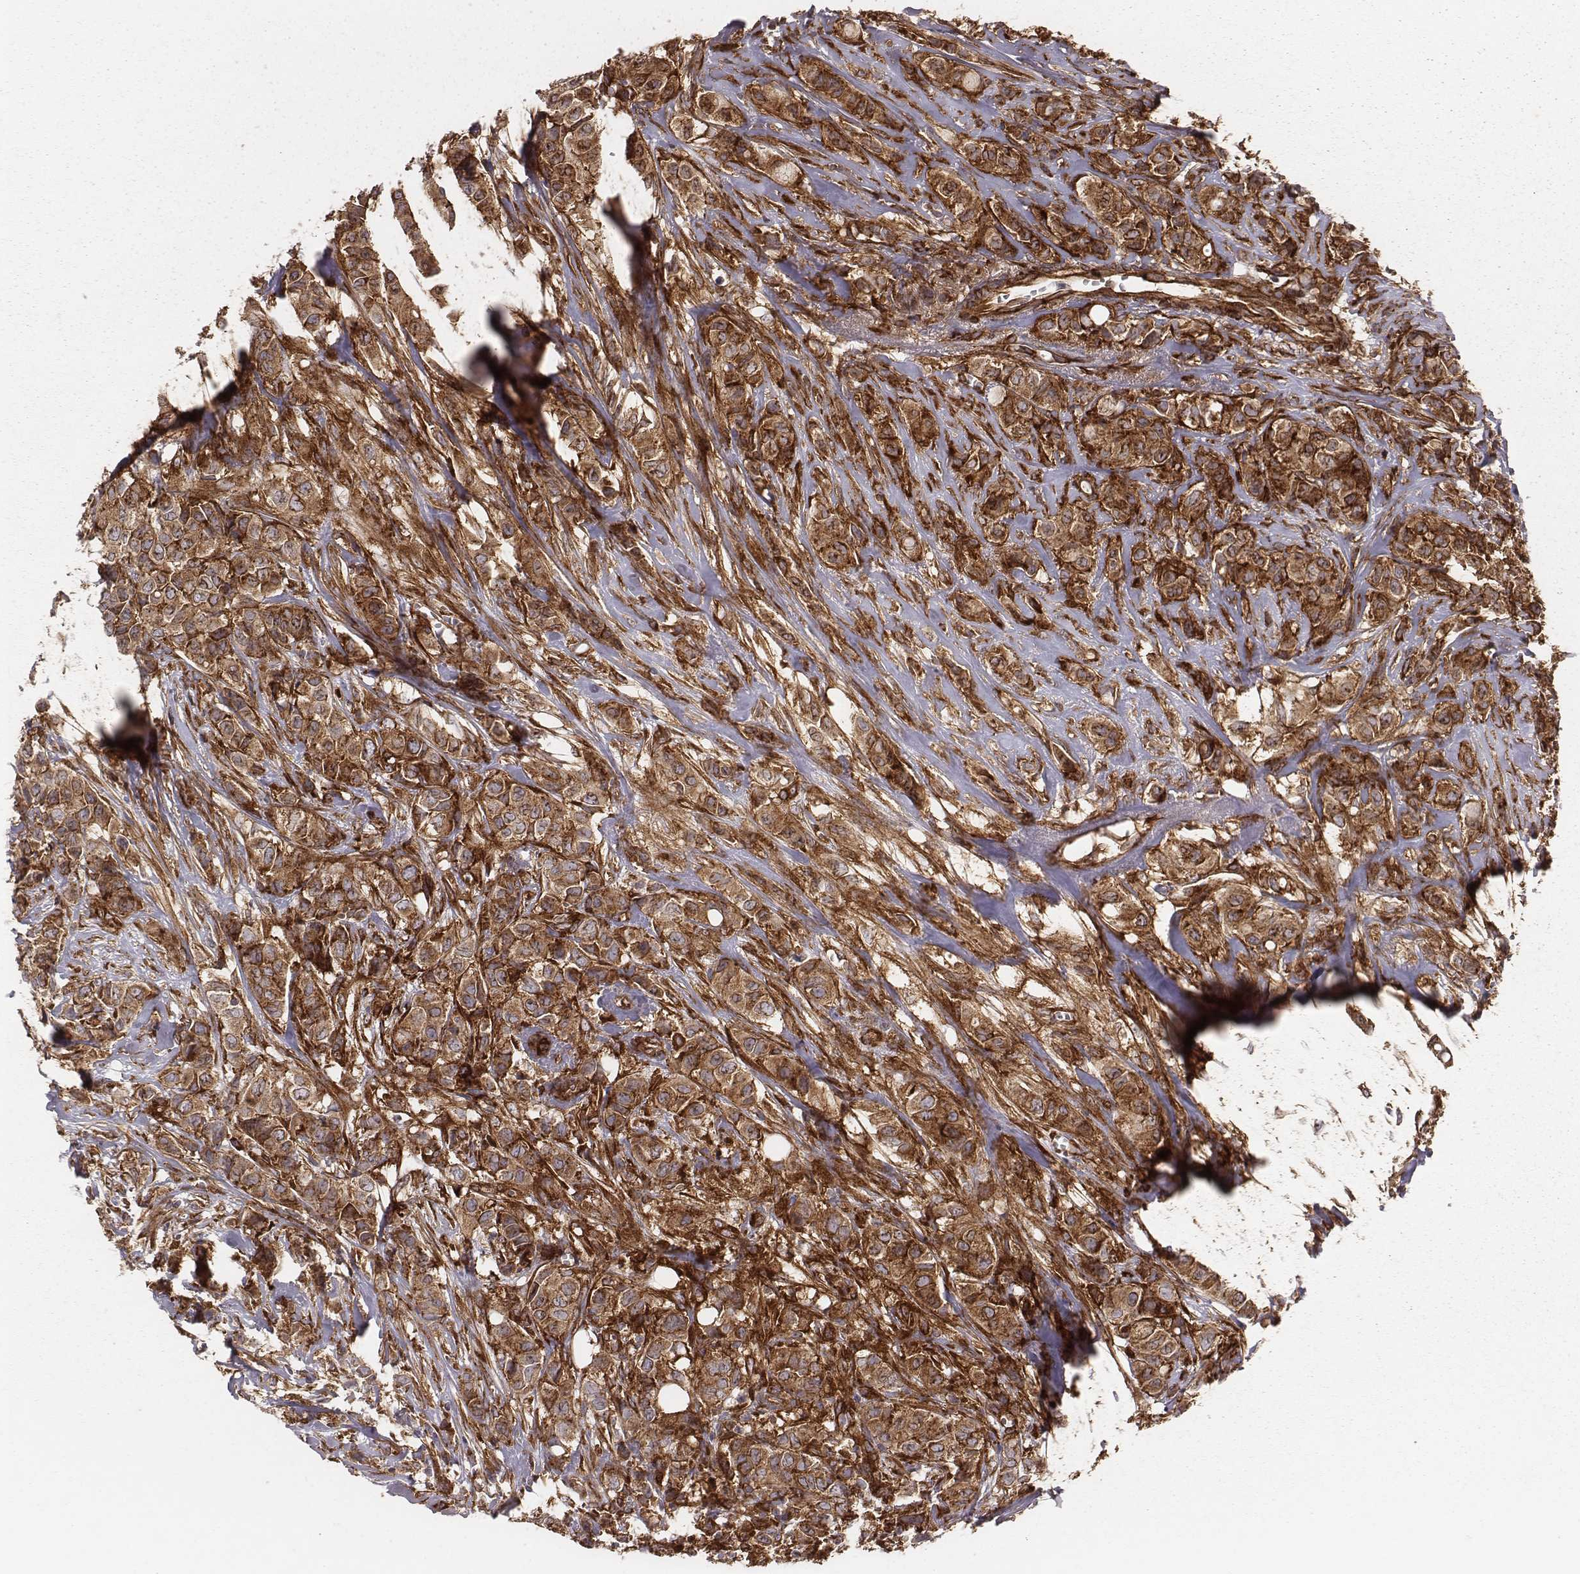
{"staining": {"intensity": "strong", "quantity": ">75%", "location": "cytoplasmic/membranous"}, "tissue": "breast cancer", "cell_type": "Tumor cells", "image_type": "cancer", "snomed": [{"axis": "morphology", "description": "Duct carcinoma"}, {"axis": "topography", "description": "Breast"}], "caption": "Protein expression analysis of breast cancer (invasive ductal carcinoma) exhibits strong cytoplasmic/membranous staining in about >75% of tumor cells.", "gene": "TXLNA", "patient": {"sex": "female", "age": 85}}